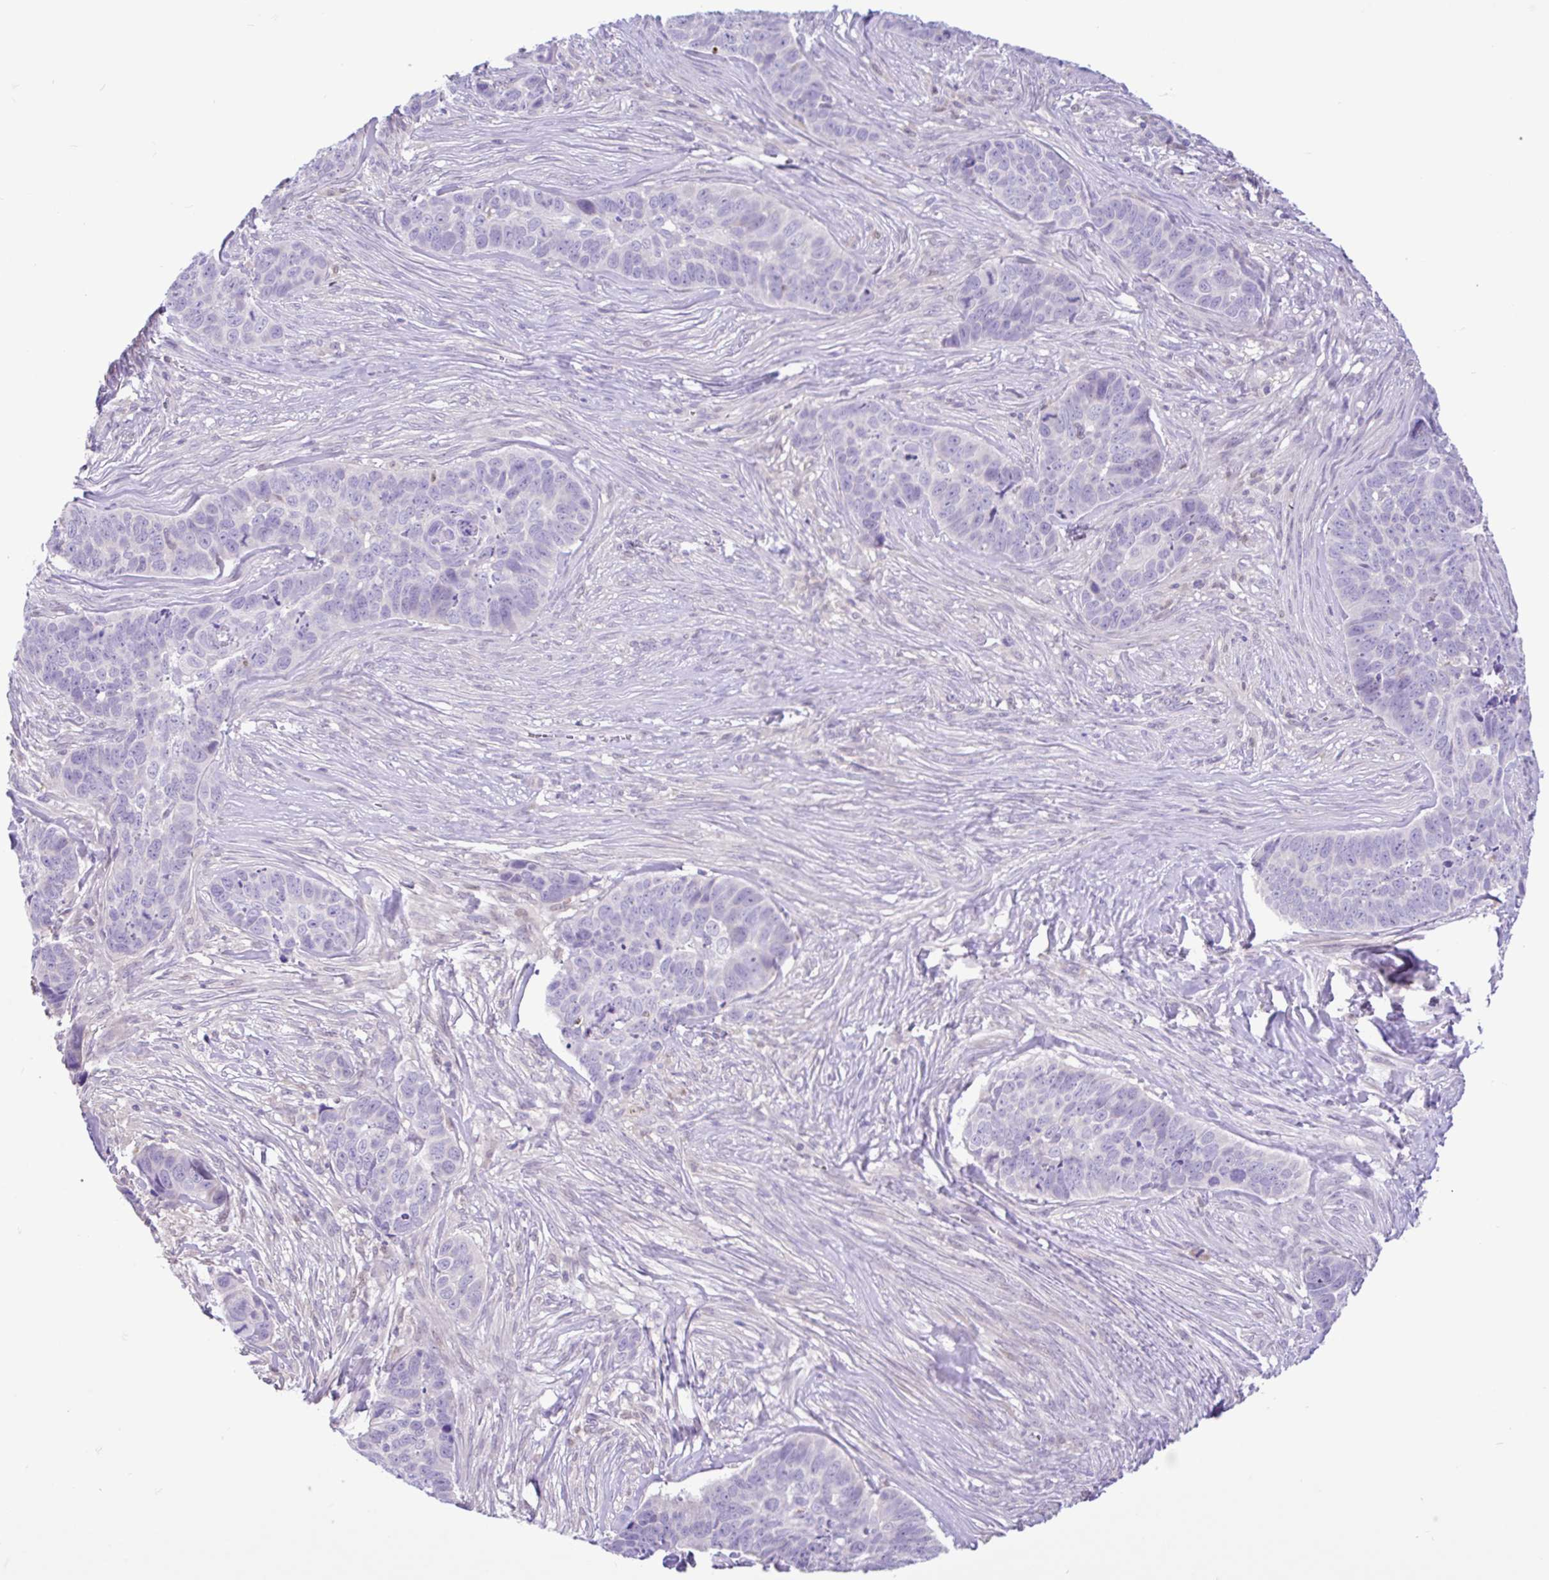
{"staining": {"intensity": "negative", "quantity": "none", "location": "none"}, "tissue": "skin cancer", "cell_type": "Tumor cells", "image_type": "cancer", "snomed": [{"axis": "morphology", "description": "Basal cell carcinoma"}, {"axis": "topography", "description": "Skin"}], "caption": "Micrograph shows no protein positivity in tumor cells of basal cell carcinoma (skin) tissue.", "gene": "ANO4", "patient": {"sex": "female", "age": 82}}